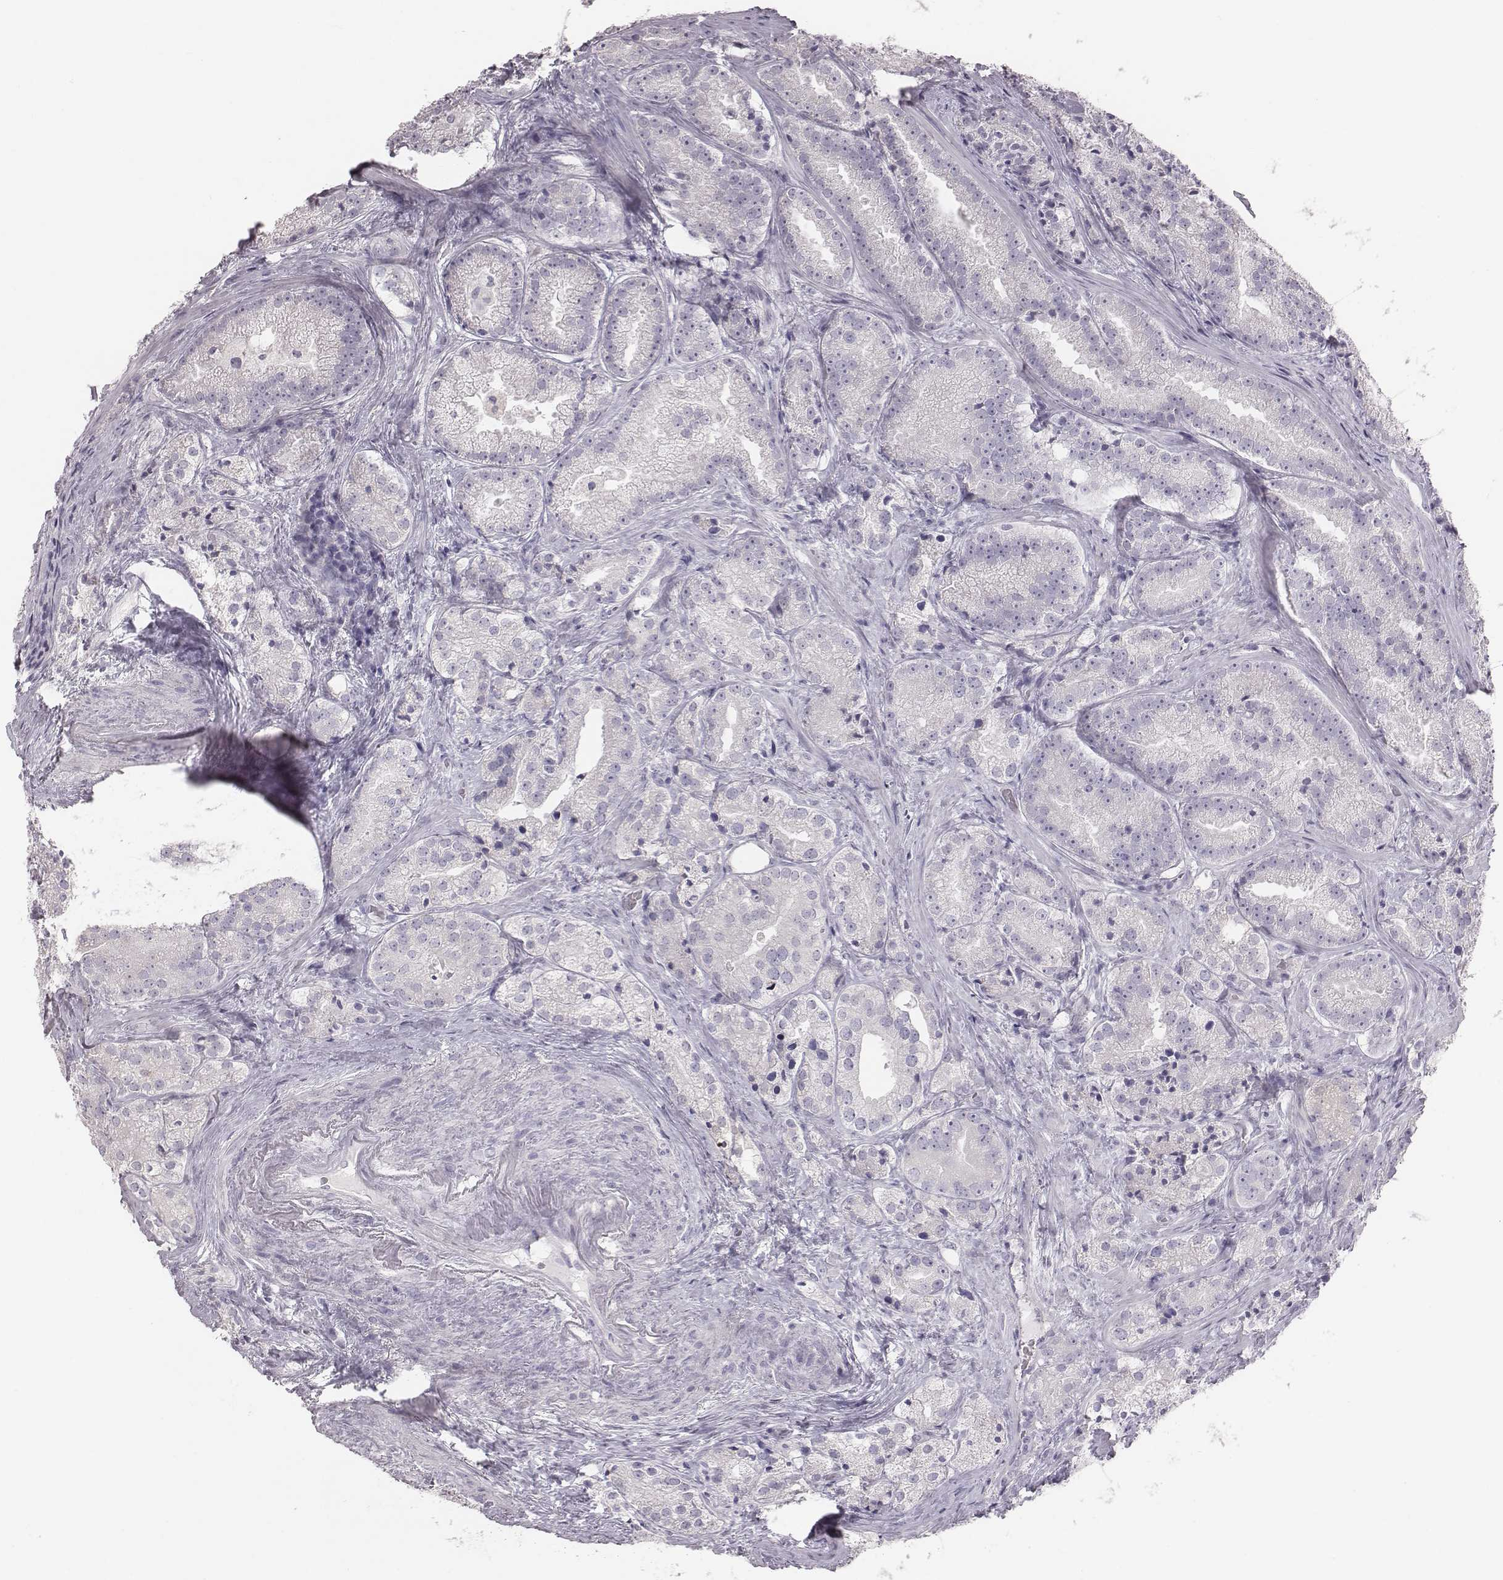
{"staining": {"intensity": "negative", "quantity": "none", "location": "none"}, "tissue": "prostate cancer", "cell_type": "Tumor cells", "image_type": "cancer", "snomed": [{"axis": "morphology", "description": "Adenocarcinoma, NOS"}, {"axis": "morphology", "description": "Adenocarcinoma, High grade"}, {"axis": "topography", "description": "Prostate"}], "caption": "High power microscopy histopathology image of an IHC photomicrograph of prostate adenocarcinoma, revealing no significant staining in tumor cells.", "gene": "C6orf58", "patient": {"sex": "male", "age": 64}}